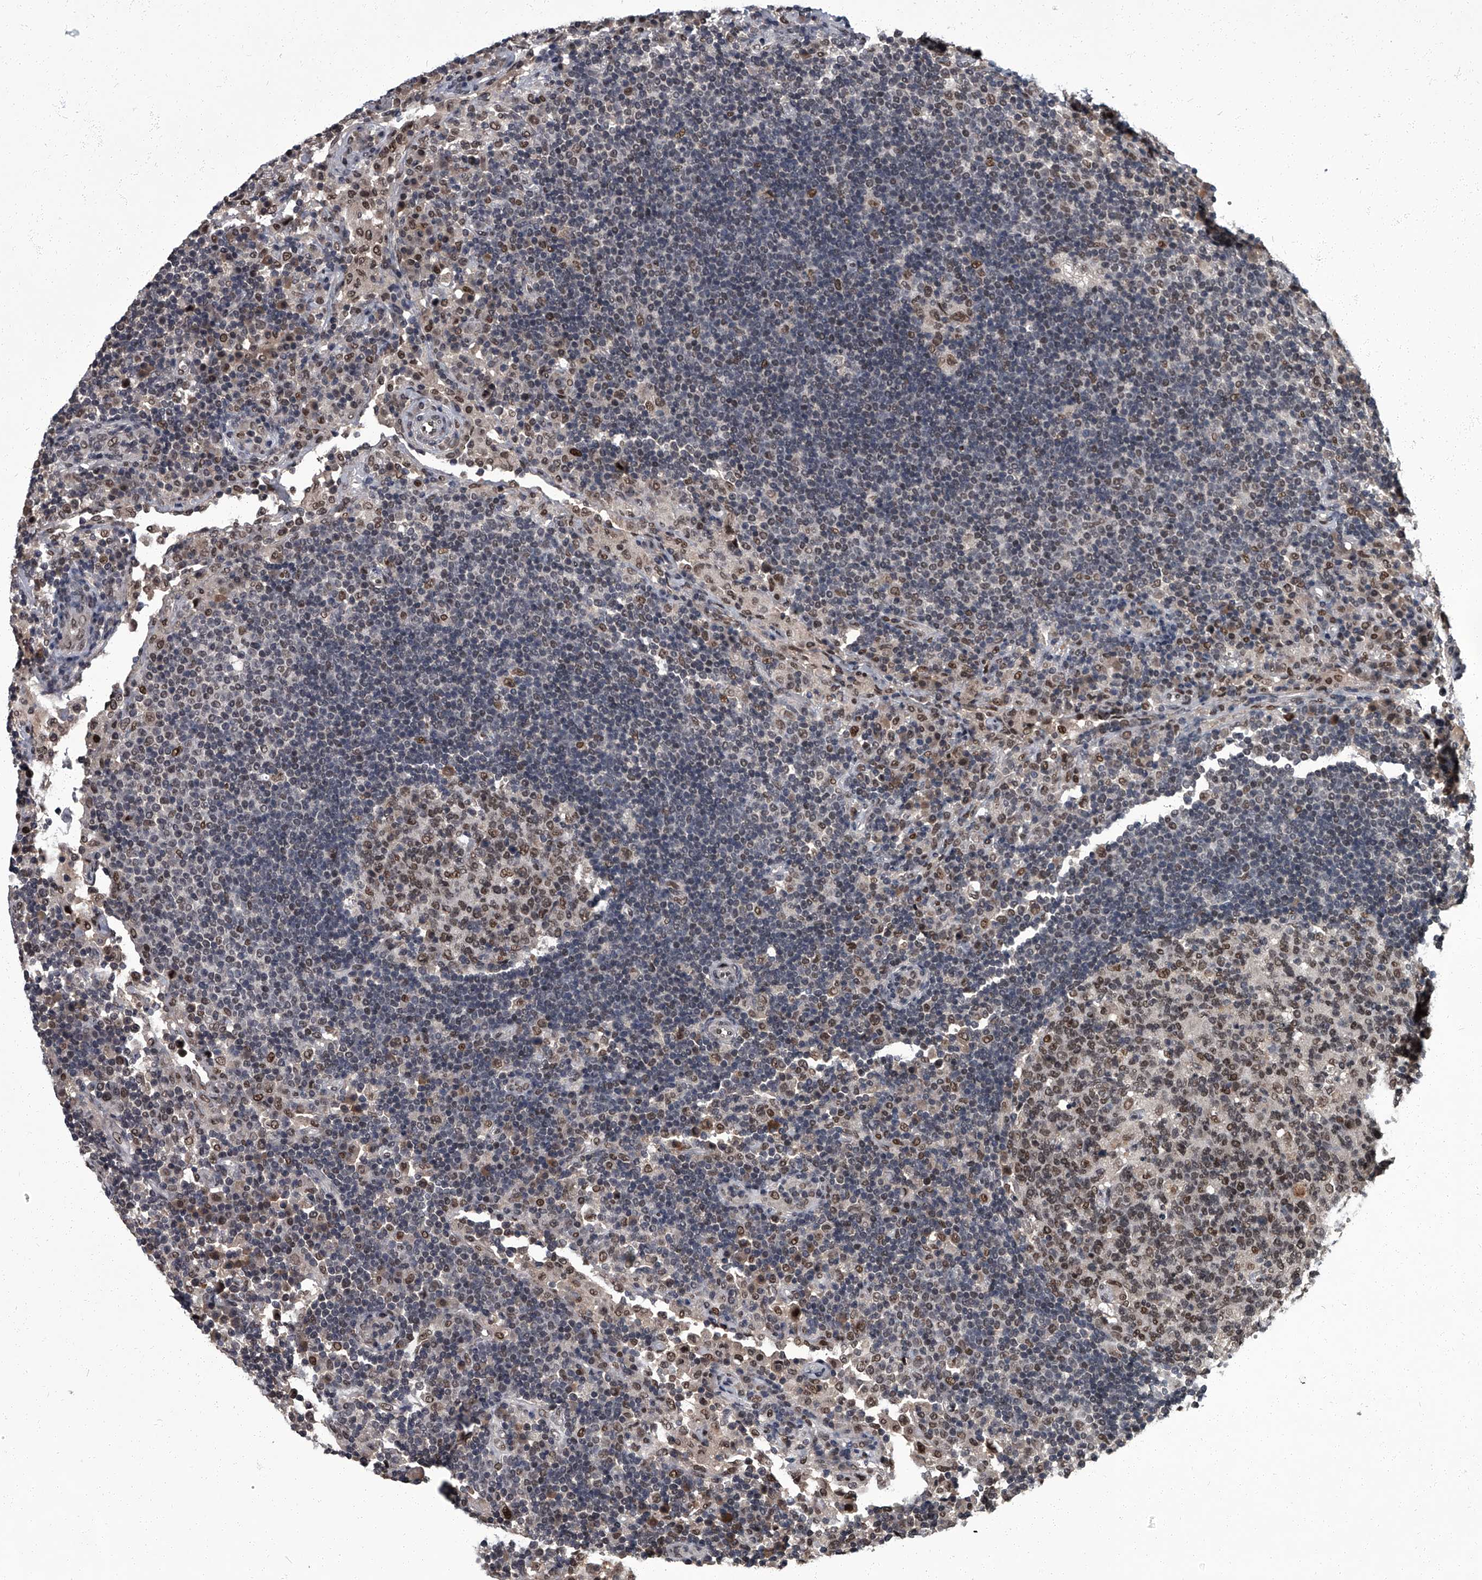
{"staining": {"intensity": "moderate", "quantity": ">75%", "location": "nuclear"}, "tissue": "lymph node", "cell_type": "Germinal center cells", "image_type": "normal", "snomed": [{"axis": "morphology", "description": "Normal tissue, NOS"}, {"axis": "topography", "description": "Lymph node"}], "caption": "Approximately >75% of germinal center cells in benign human lymph node display moderate nuclear protein expression as visualized by brown immunohistochemical staining.", "gene": "ZNF518B", "patient": {"sex": "female", "age": 53}}